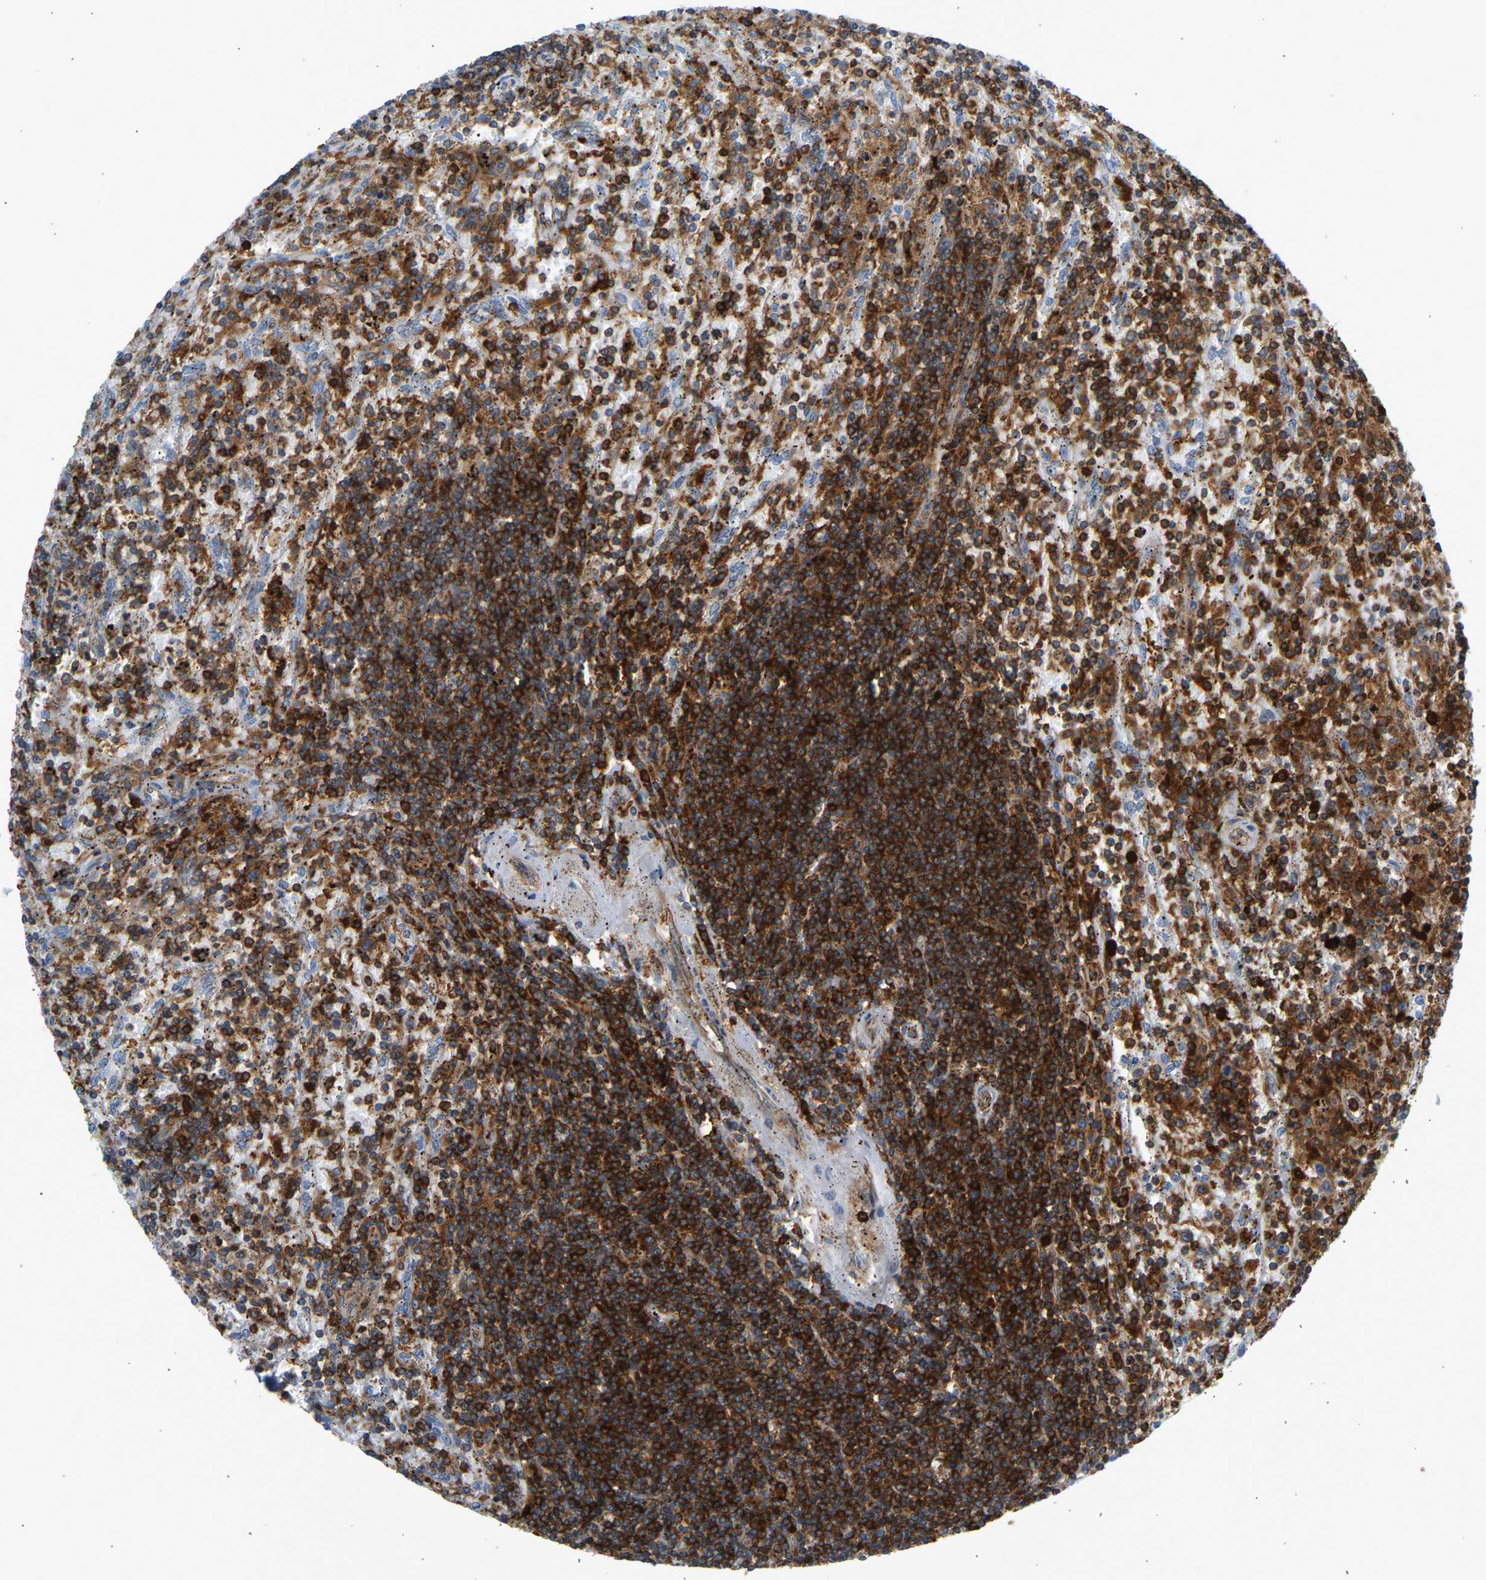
{"staining": {"intensity": "strong", "quantity": ">75%", "location": "cytoplasmic/membranous"}, "tissue": "lymphoma", "cell_type": "Tumor cells", "image_type": "cancer", "snomed": [{"axis": "morphology", "description": "Malignant lymphoma, non-Hodgkin's type, Low grade"}, {"axis": "topography", "description": "Spleen"}], "caption": "Malignant lymphoma, non-Hodgkin's type (low-grade) stained with IHC reveals strong cytoplasmic/membranous expression in approximately >75% of tumor cells.", "gene": "FNBP1", "patient": {"sex": "male", "age": 76}}